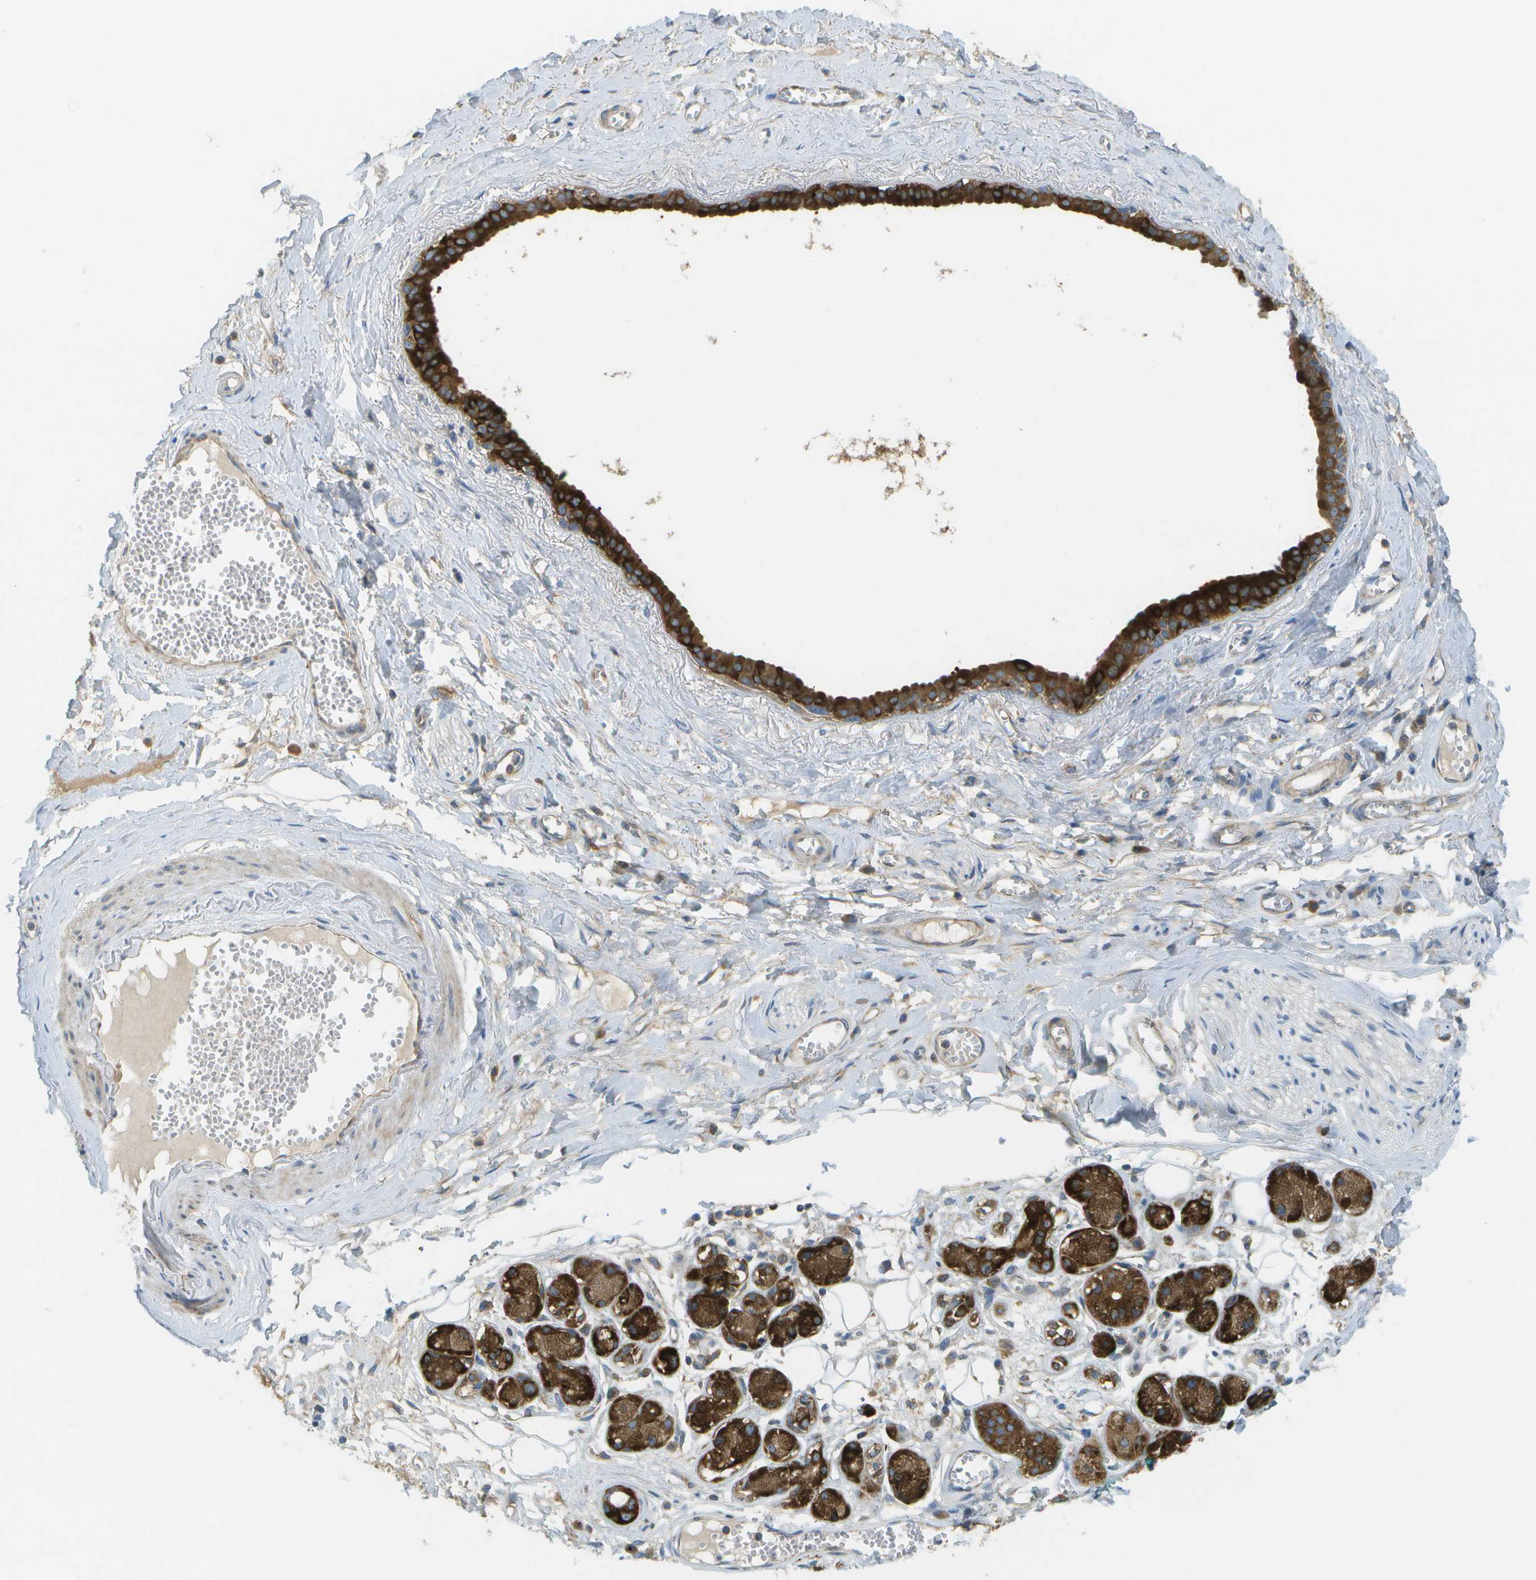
{"staining": {"intensity": "negative", "quantity": "none", "location": "none"}, "tissue": "adipose tissue", "cell_type": "Adipocytes", "image_type": "normal", "snomed": [{"axis": "morphology", "description": "Normal tissue, NOS"}, {"axis": "morphology", "description": "Inflammation, NOS"}, {"axis": "topography", "description": "Salivary gland"}, {"axis": "topography", "description": "Peripheral nerve tissue"}], "caption": "Adipocytes show no significant protein staining in unremarkable adipose tissue. (Stains: DAB immunohistochemistry with hematoxylin counter stain, Microscopy: brightfield microscopy at high magnification).", "gene": "WNK2", "patient": {"sex": "female", "age": 75}}